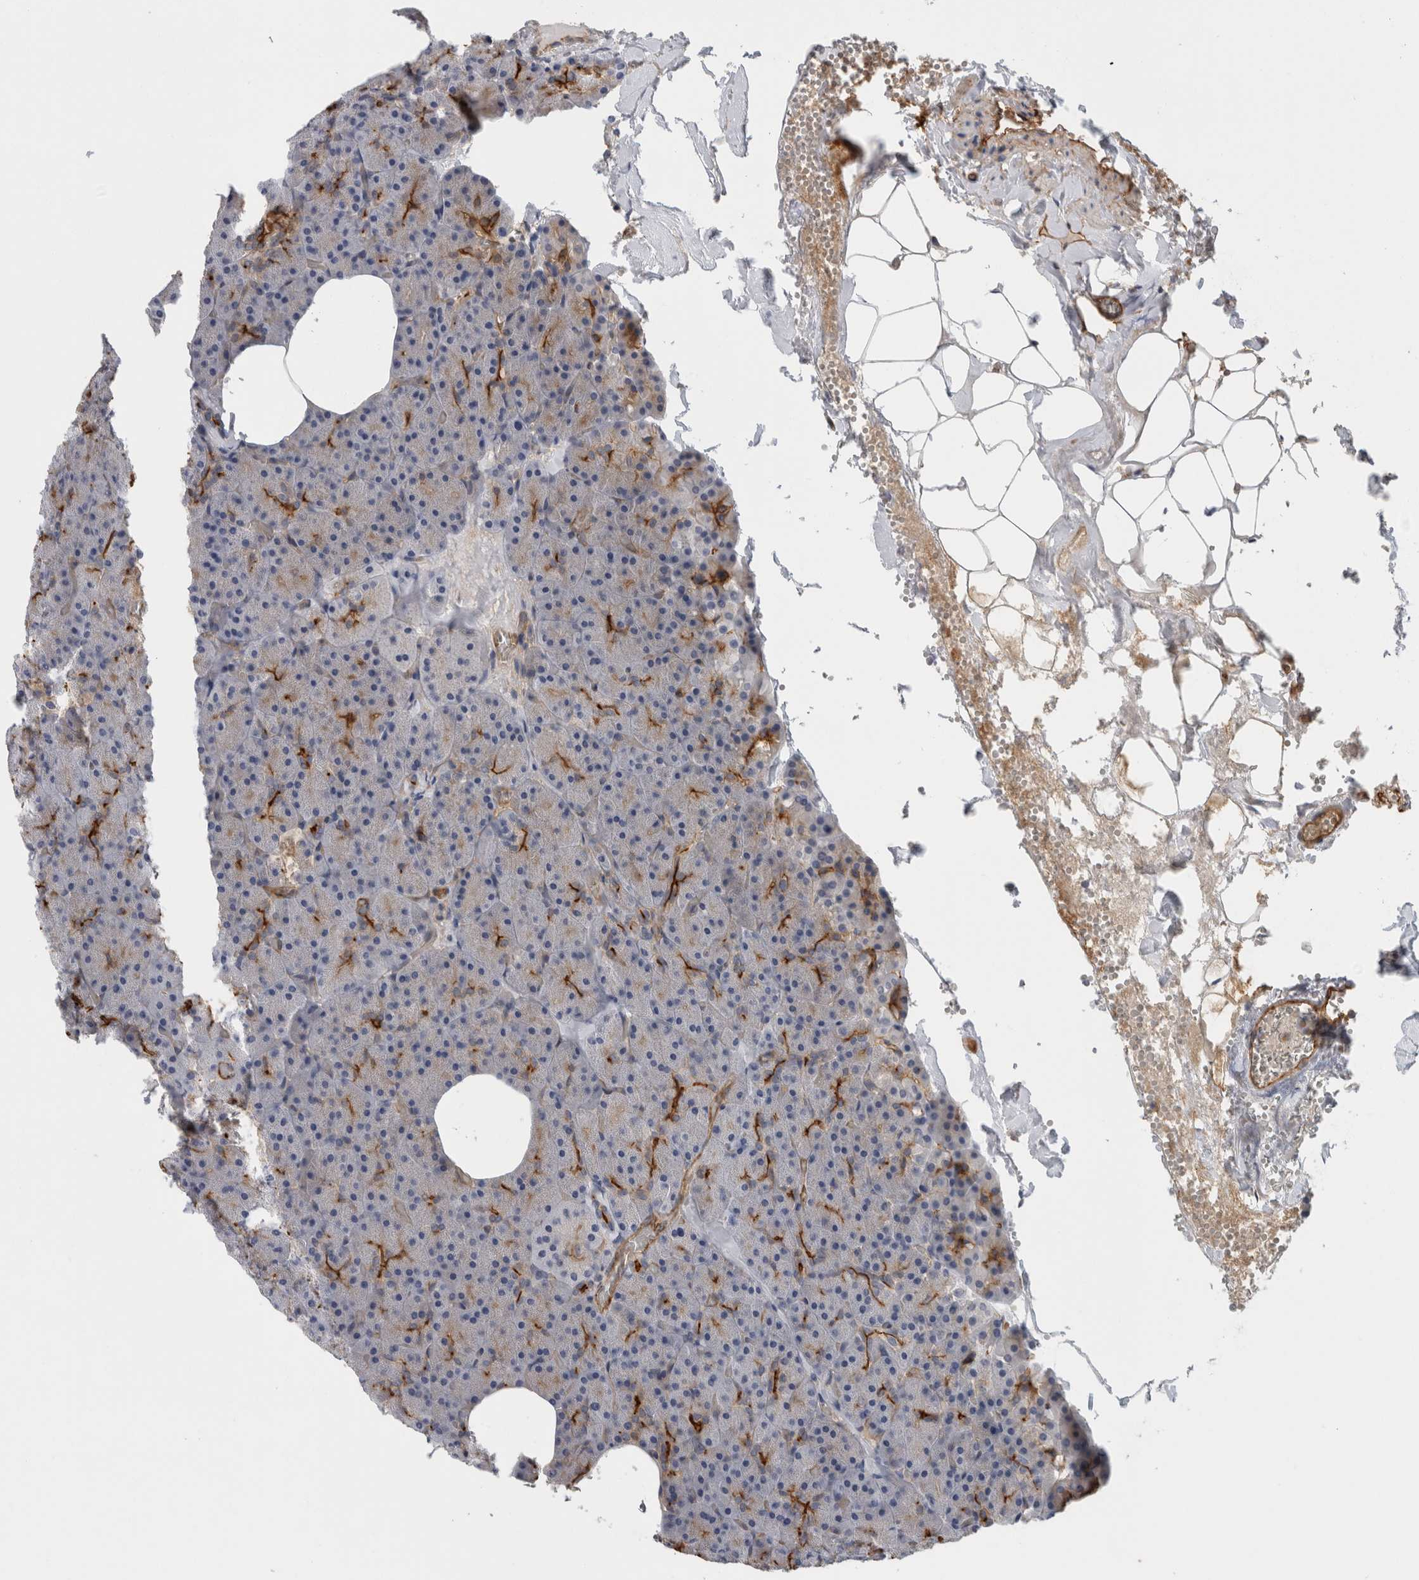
{"staining": {"intensity": "moderate", "quantity": "<25%", "location": "cytoplasmic/membranous"}, "tissue": "pancreas", "cell_type": "Exocrine glandular cells", "image_type": "normal", "snomed": [{"axis": "morphology", "description": "Normal tissue, NOS"}, {"axis": "morphology", "description": "Carcinoid, malignant, NOS"}, {"axis": "topography", "description": "Pancreas"}], "caption": "Moderate cytoplasmic/membranous positivity for a protein is present in about <25% of exocrine glandular cells of unremarkable pancreas using IHC.", "gene": "CD59", "patient": {"sex": "female", "age": 35}}